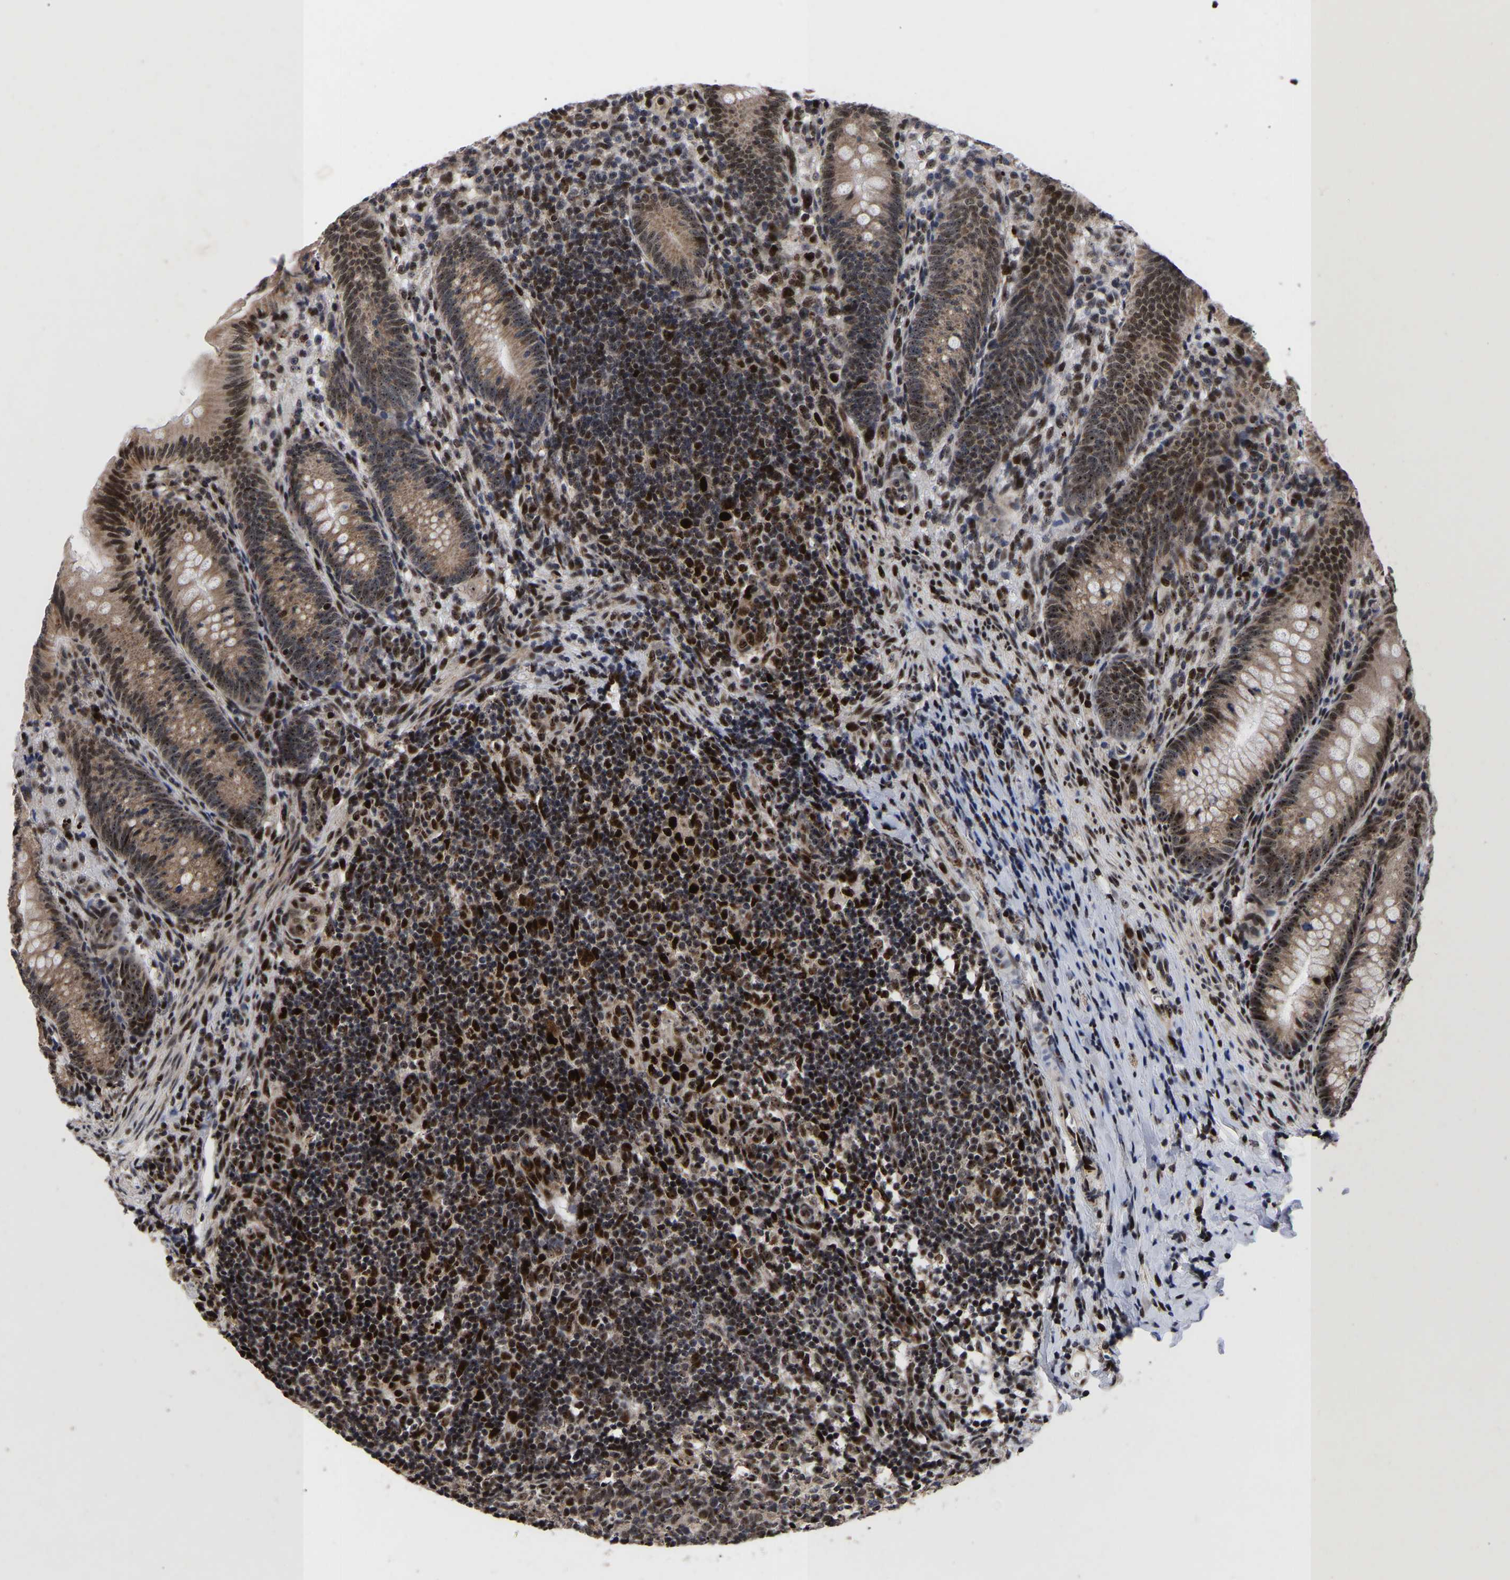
{"staining": {"intensity": "strong", "quantity": ">75%", "location": "nuclear"}, "tissue": "appendix", "cell_type": "Glandular cells", "image_type": "normal", "snomed": [{"axis": "morphology", "description": "Normal tissue, NOS"}, {"axis": "topography", "description": "Appendix"}], "caption": "Immunohistochemical staining of normal appendix reveals >75% levels of strong nuclear protein staining in about >75% of glandular cells.", "gene": "JUNB", "patient": {"sex": "male", "age": 1}}